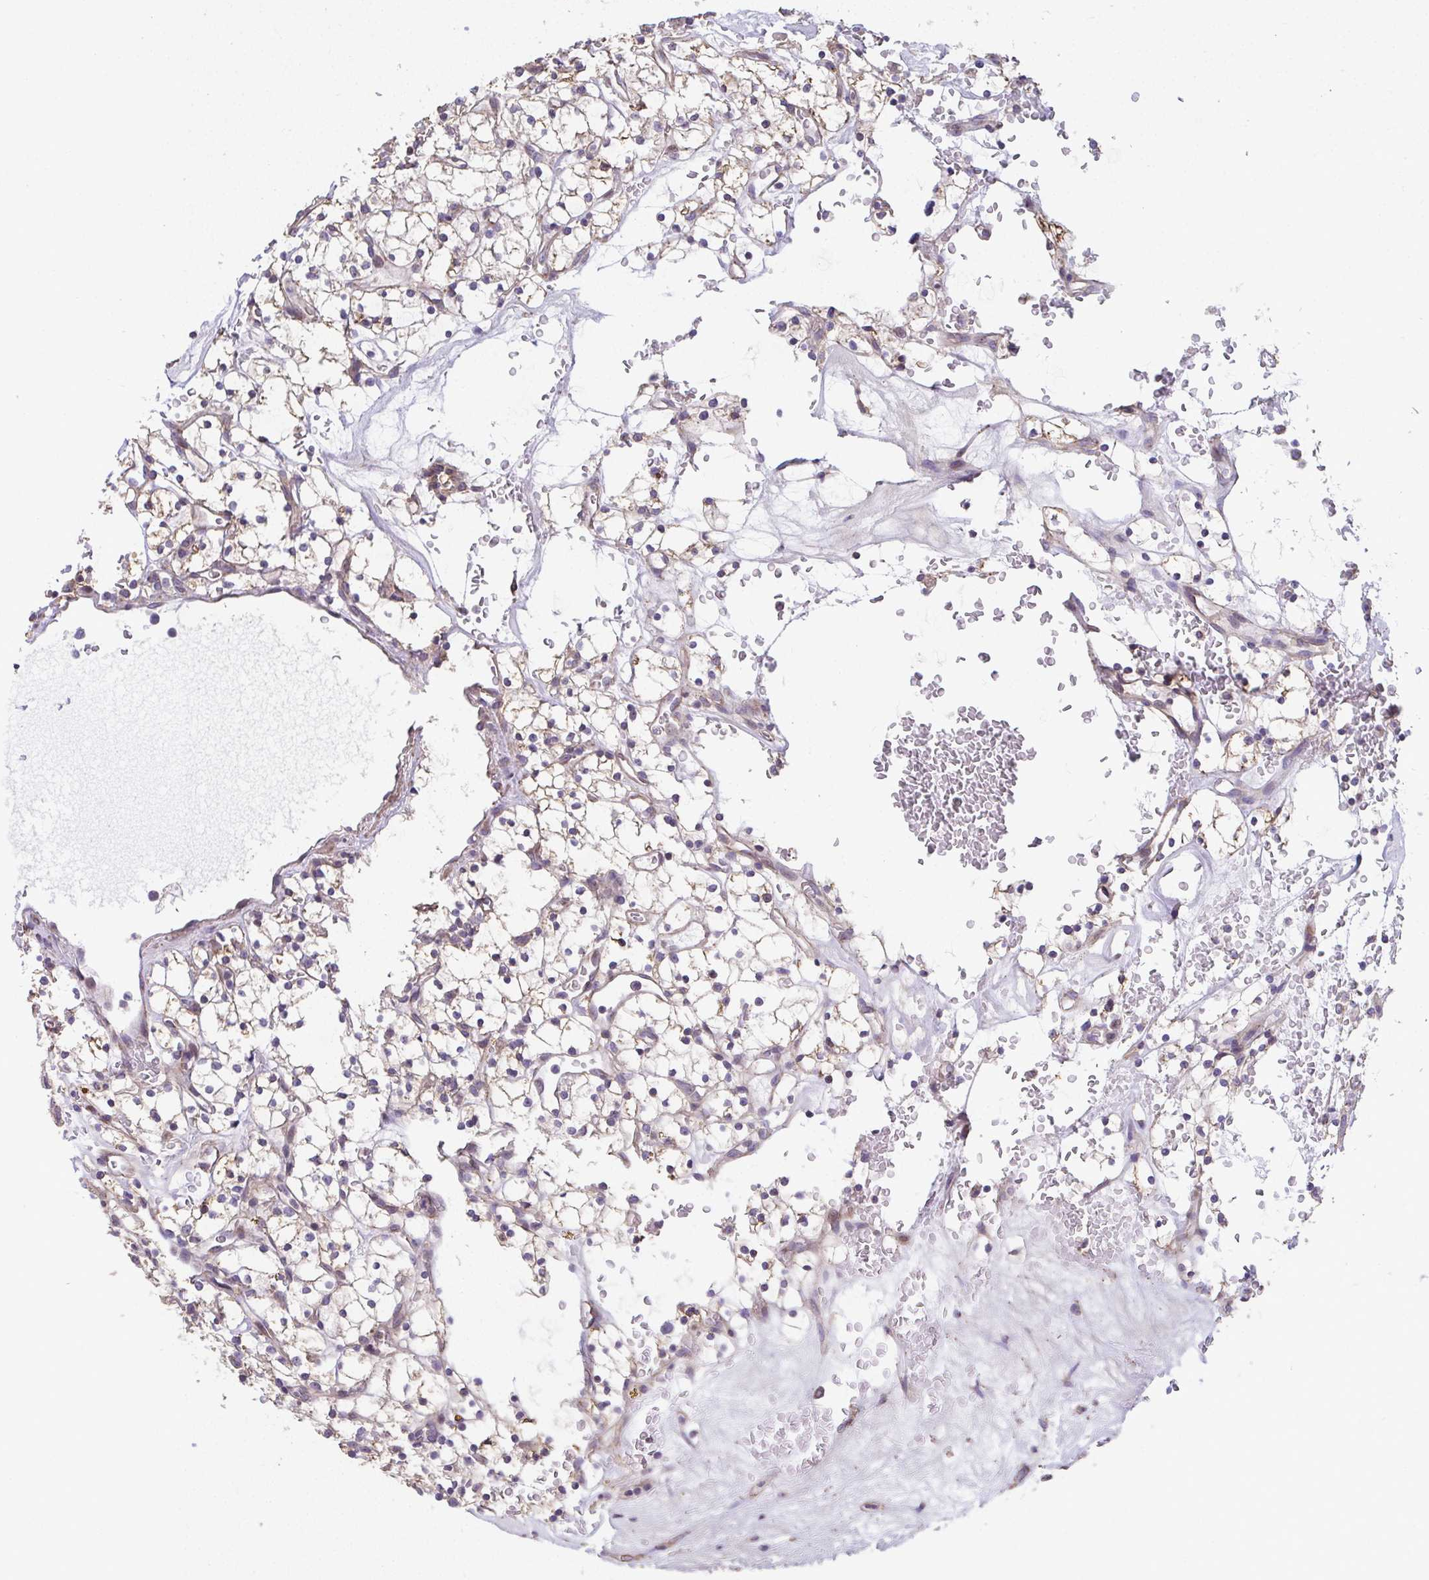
{"staining": {"intensity": "weak", "quantity": "25%-75%", "location": "cytoplasmic/membranous"}, "tissue": "renal cancer", "cell_type": "Tumor cells", "image_type": "cancer", "snomed": [{"axis": "morphology", "description": "Adenocarcinoma, NOS"}, {"axis": "topography", "description": "Kidney"}], "caption": "Immunohistochemistry (DAB) staining of human renal cancer (adenocarcinoma) shows weak cytoplasmic/membranous protein staining in approximately 25%-75% of tumor cells. (Stains: DAB (3,3'-diaminobenzidine) in brown, nuclei in blue, Microscopy: brightfield microscopy at high magnification).", "gene": "RUNDC3B", "patient": {"sex": "female", "age": 64}}